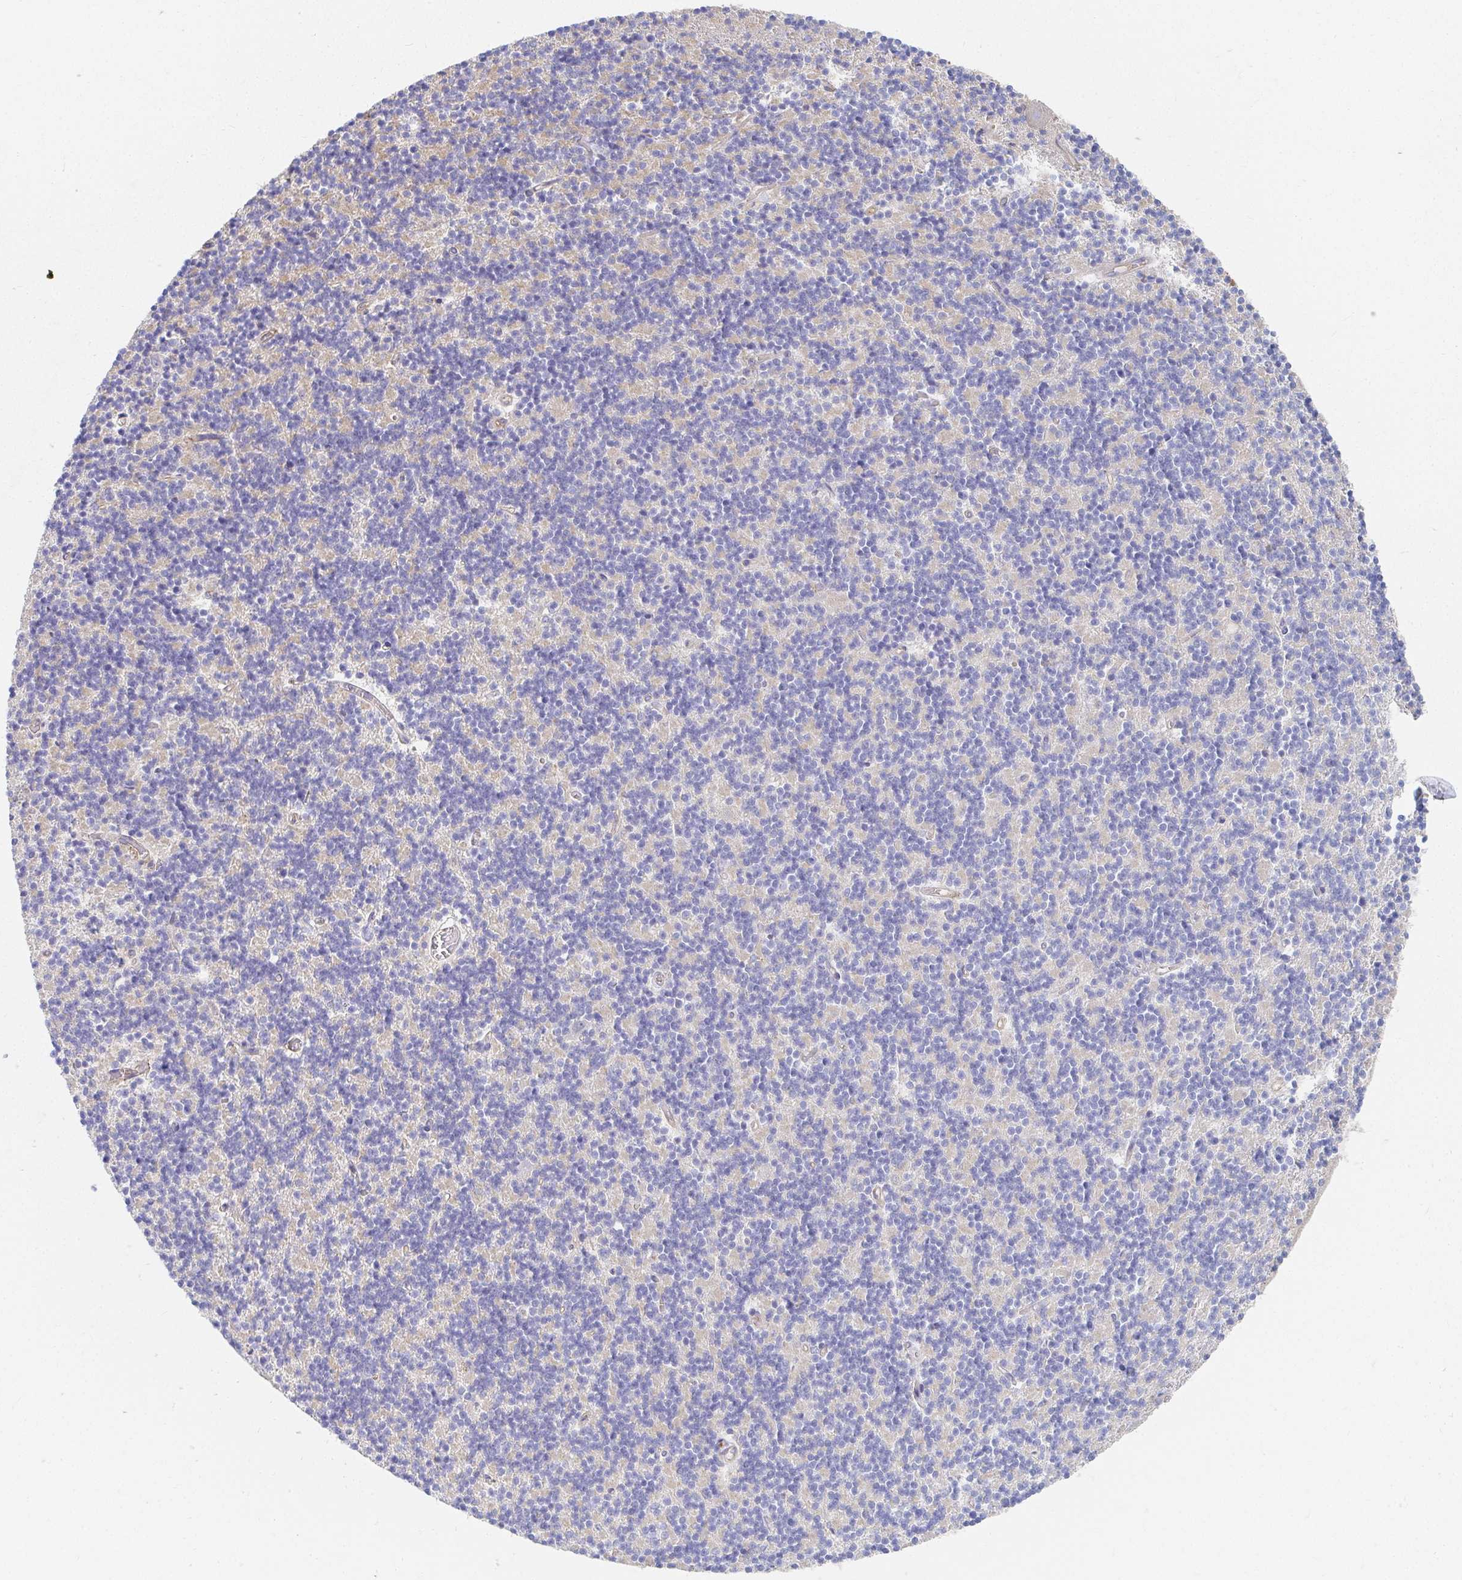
{"staining": {"intensity": "negative", "quantity": "none", "location": "none"}, "tissue": "cerebellum", "cell_type": "Cells in granular layer", "image_type": "normal", "snomed": [{"axis": "morphology", "description": "Normal tissue, NOS"}, {"axis": "topography", "description": "Cerebellum"}], "caption": "High magnification brightfield microscopy of unremarkable cerebellum stained with DAB (3,3'-diaminobenzidine) (brown) and counterstained with hematoxylin (blue): cells in granular layer show no significant positivity.", "gene": "TSPAN19", "patient": {"sex": "male", "age": 54}}